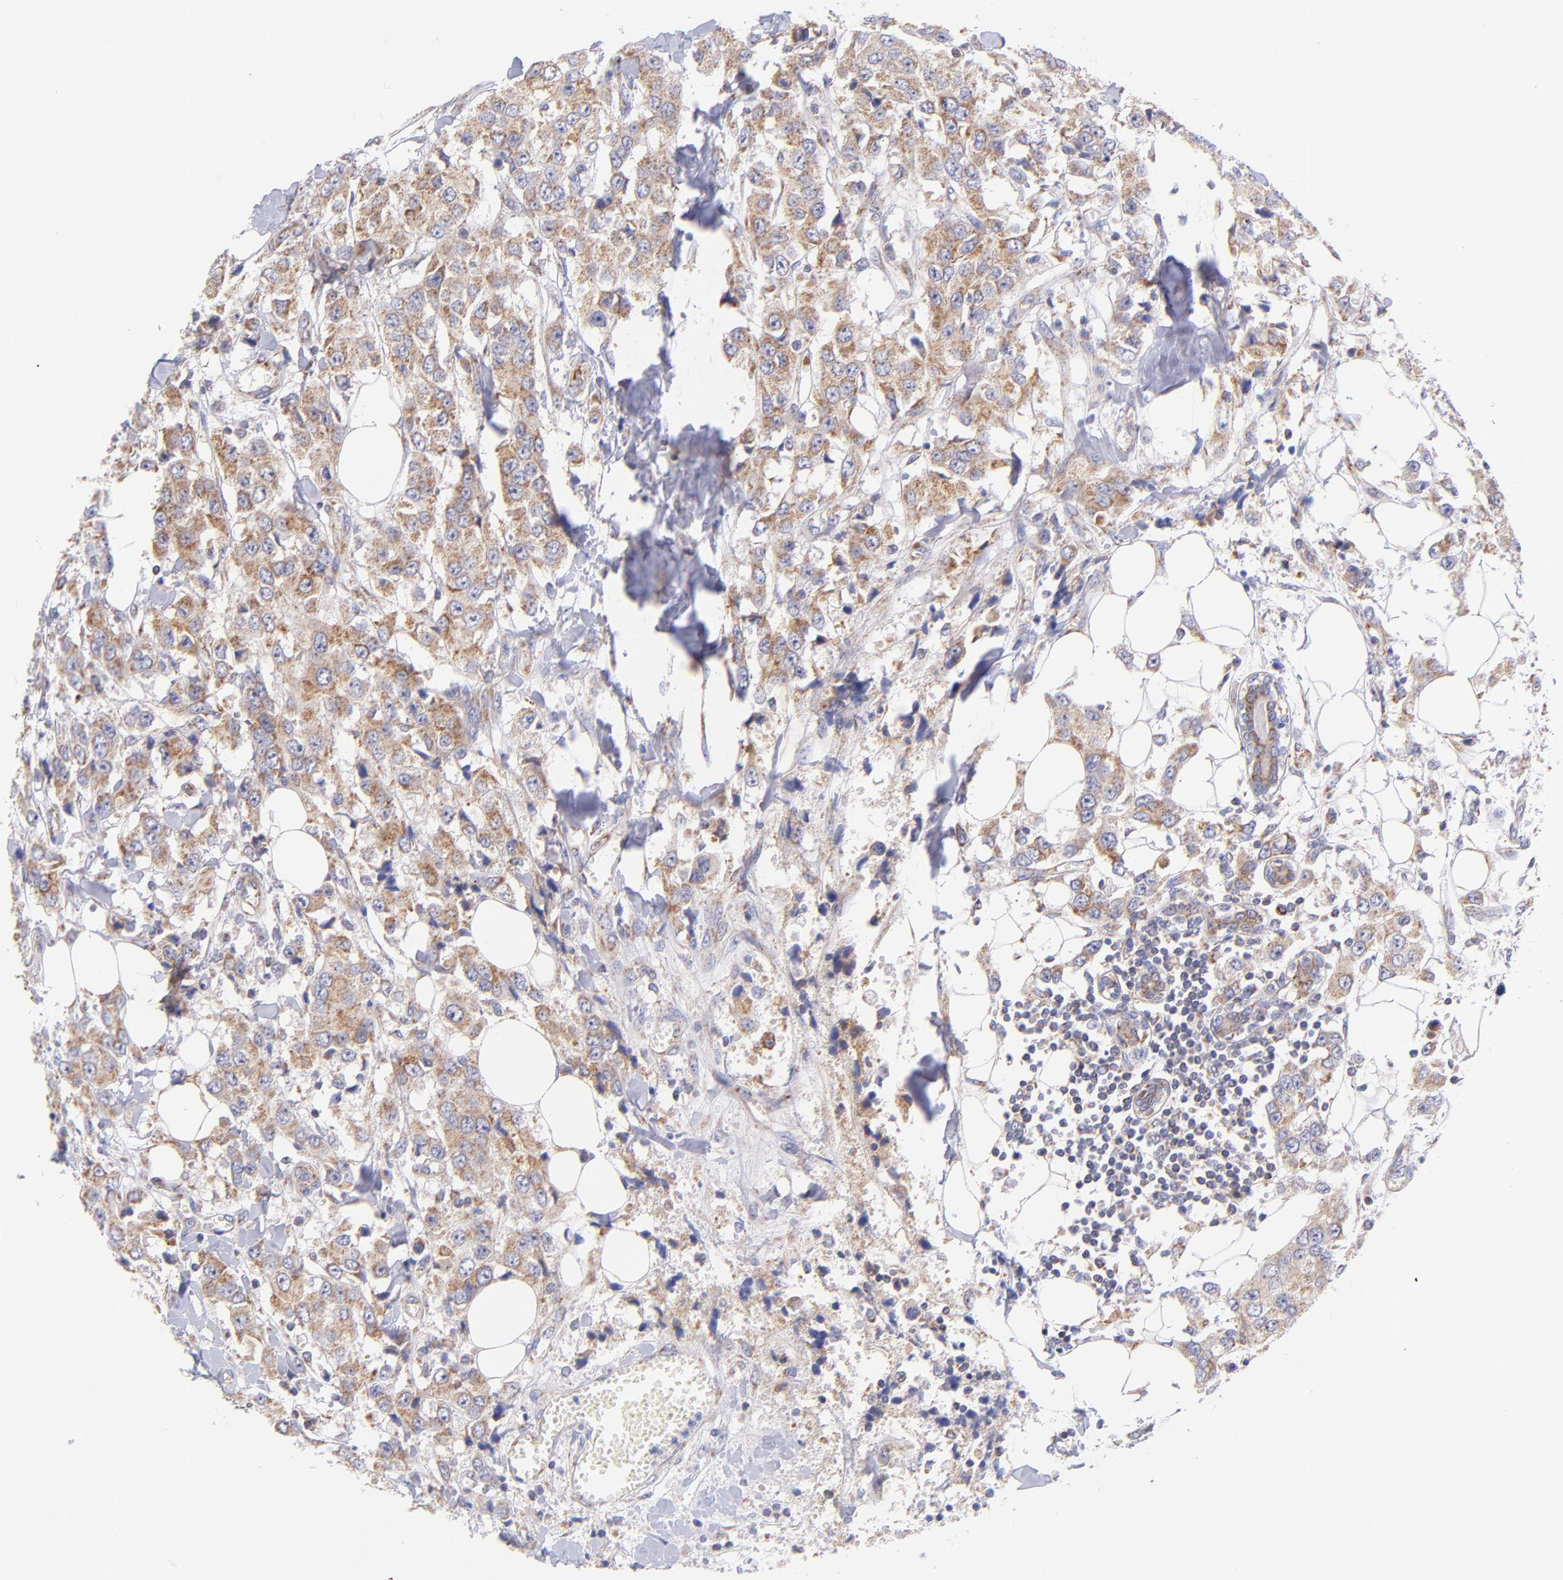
{"staining": {"intensity": "moderate", "quantity": ">75%", "location": "cytoplasmic/membranous"}, "tissue": "breast cancer", "cell_type": "Tumor cells", "image_type": "cancer", "snomed": [{"axis": "morphology", "description": "Duct carcinoma"}, {"axis": "topography", "description": "Breast"}], "caption": "The photomicrograph demonstrates immunohistochemical staining of invasive ductal carcinoma (breast). There is moderate cytoplasmic/membranous staining is identified in about >75% of tumor cells. Using DAB (3,3'-diaminobenzidine) (brown) and hematoxylin (blue) stains, captured at high magnification using brightfield microscopy.", "gene": "NDUFB7", "patient": {"sex": "female", "age": 58}}